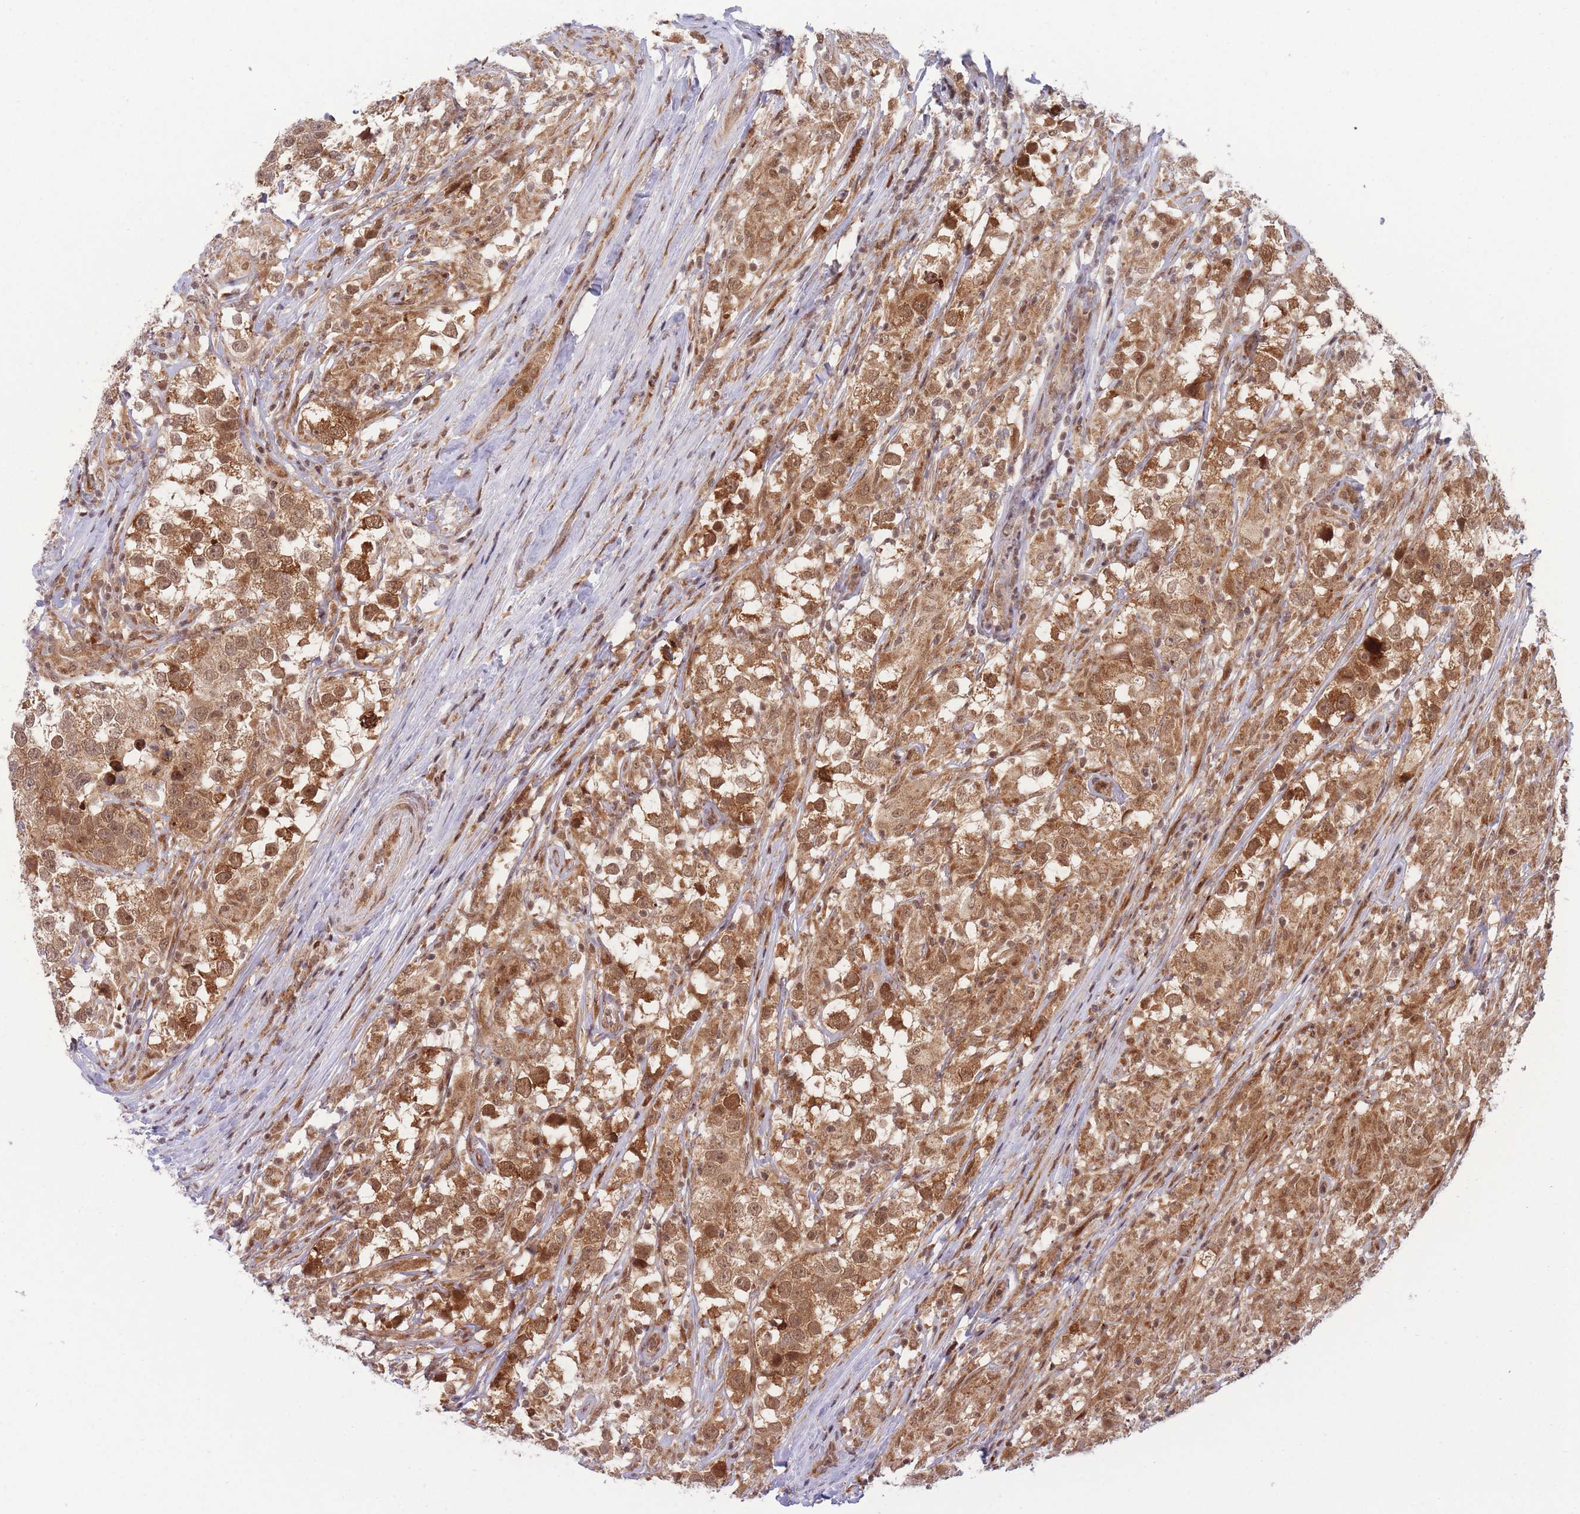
{"staining": {"intensity": "moderate", "quantity": ">75%", "location": "nuclear"}, "tissue": "testis cancer", "cell_type": "Tumor cells", "image_type": "cancer", "snomed": [{"axis": "morphology", "description": "Seminoma, NOS"}, {"axis": "topography", "description": "Testis"}], "caption": "A brown stain shows moderate nuclear positivity of a protein in testis cancer (seminoma) tumor cells. Nuclei are stained in blue.", "gene": "BOD1L1", "patient": {"sex": "male", "age": 46}}